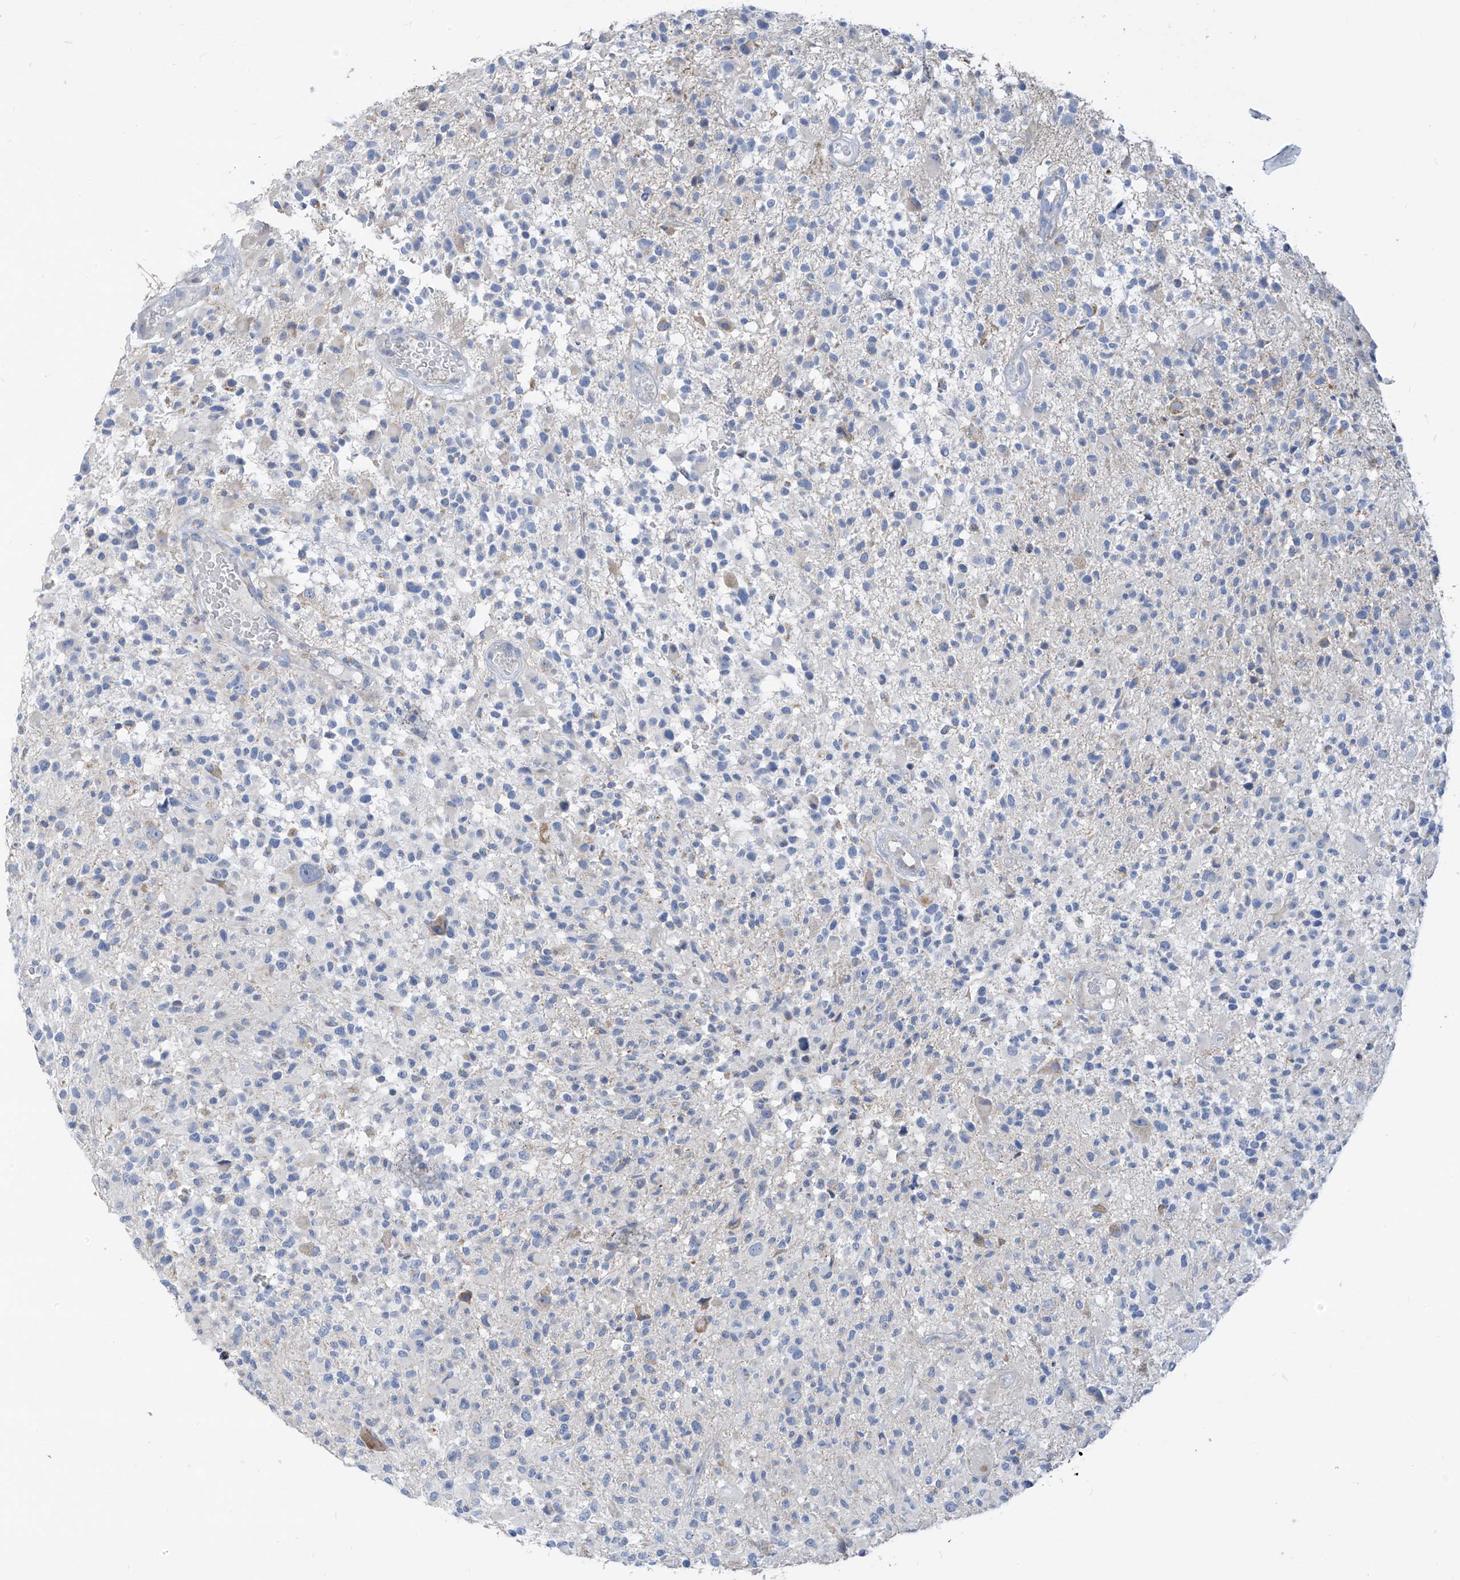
{"staining": {"intensity": "negative", "quantity": "none", "location": "none"}, "tissue": "glioma", "cell_type": "Tumor cells", "image_type": "cancer", "snomed": [{"axis": "morphology", "description": "Glioma, malignant, High grade"}, {"axis": "morphology", "description": "Glioblastoma, NOS"}, {"axis": "topography", "description": "Brain"}], "caption": "Immunohistochemistry image of human glioma stained for a protein (brown), which reveals no expression in tumor cells.", "gene": "ZNF404", "patient": {"sex": "male", "age": 60}}